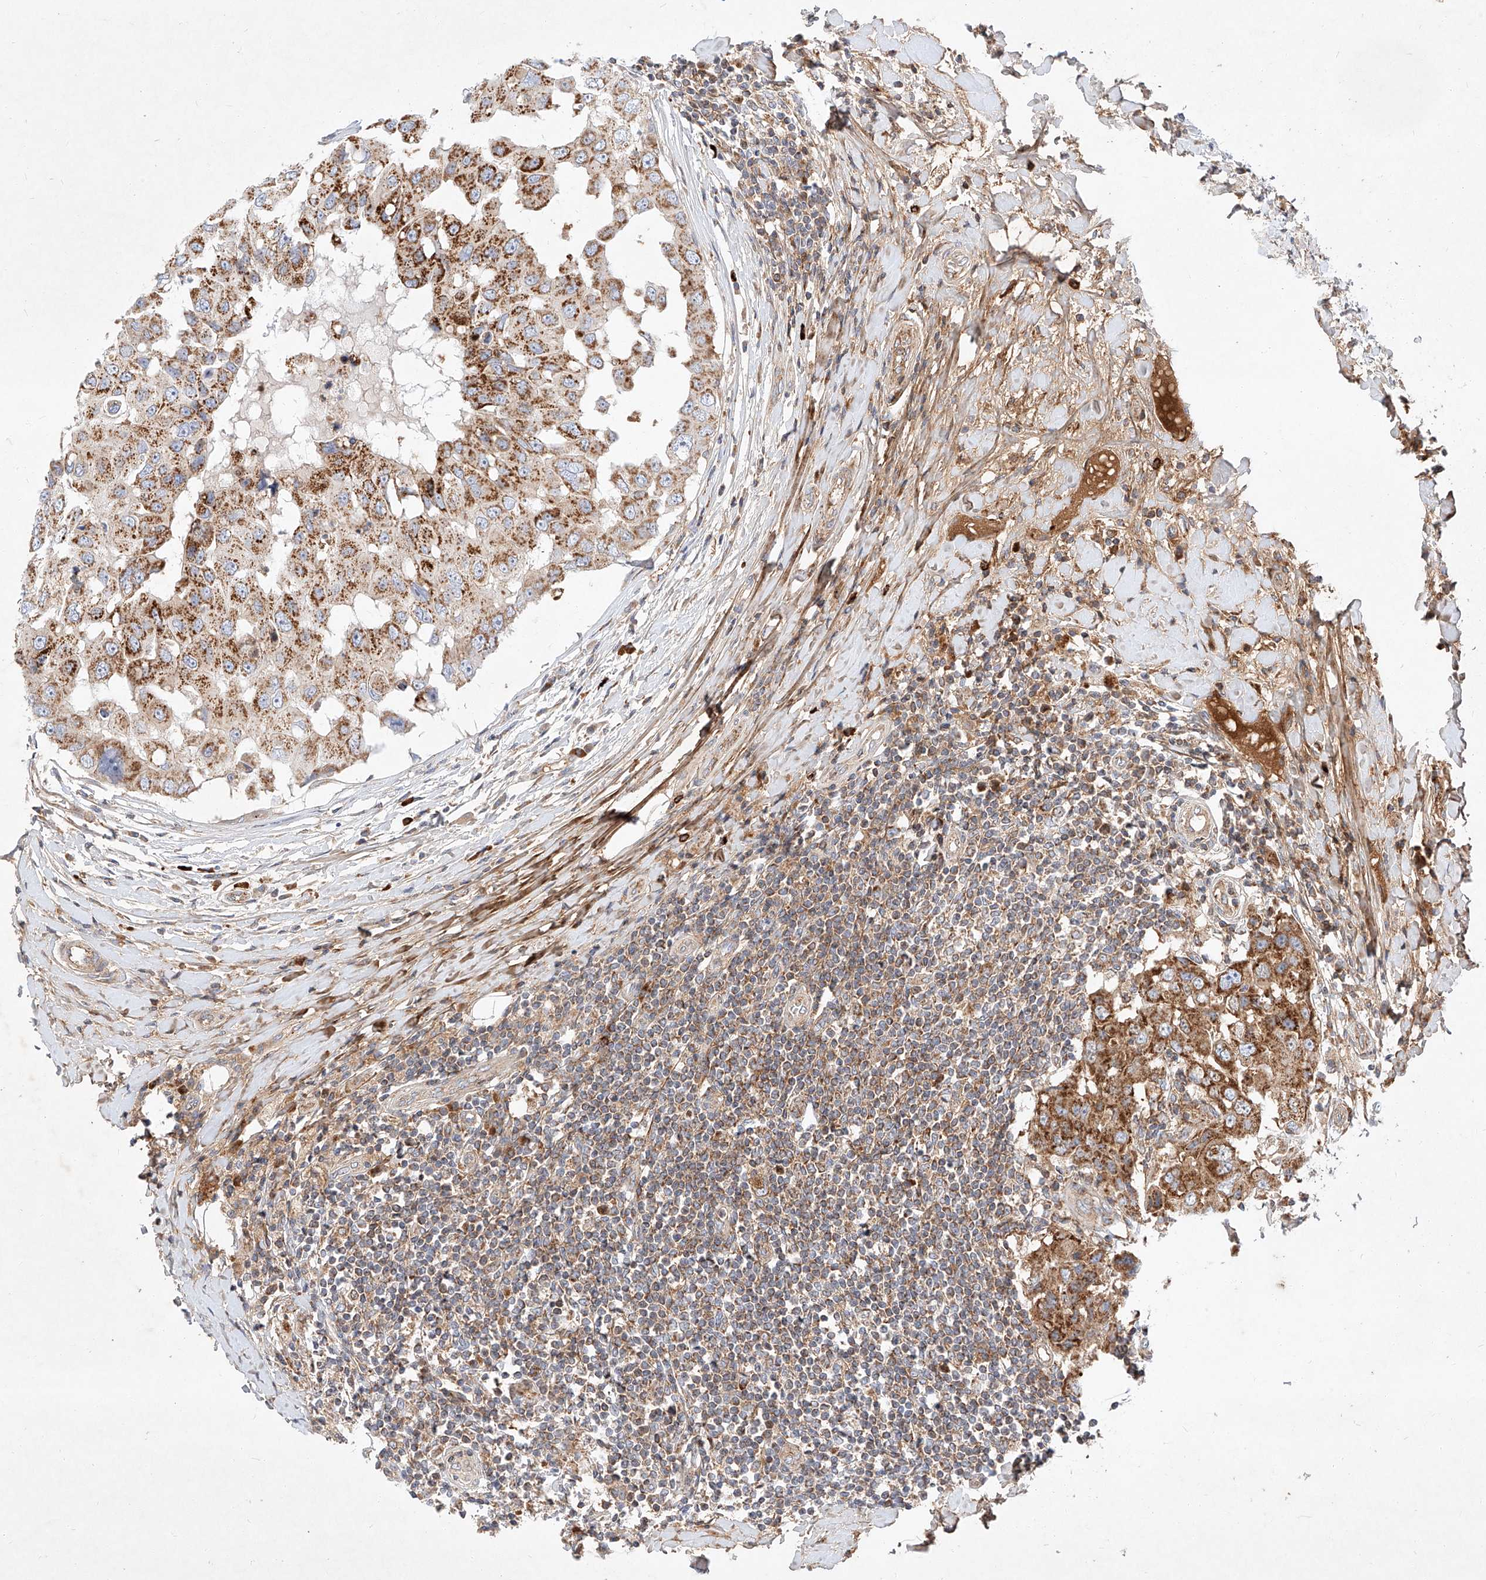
{"staining": {"intensity": "moderate", "quantity": ">75%", "location": "cytoplasmic/membranous"}, "tissue": "breast cancer", "cell_type": "Tumor cells", "image_type": "cancer", "snomed": [{"axis": "morphology", "description": "Duct carcinoma"}, {"axis": "topography", "description": "Breast"}], "caption": "Moderate cytoplasmic/membranous staining is seen in about >75% of tumor cells in intraductal carcinoma (breast).", "gene": "OSGEPL1", "patient": {"sex": "female", "age": 27}}